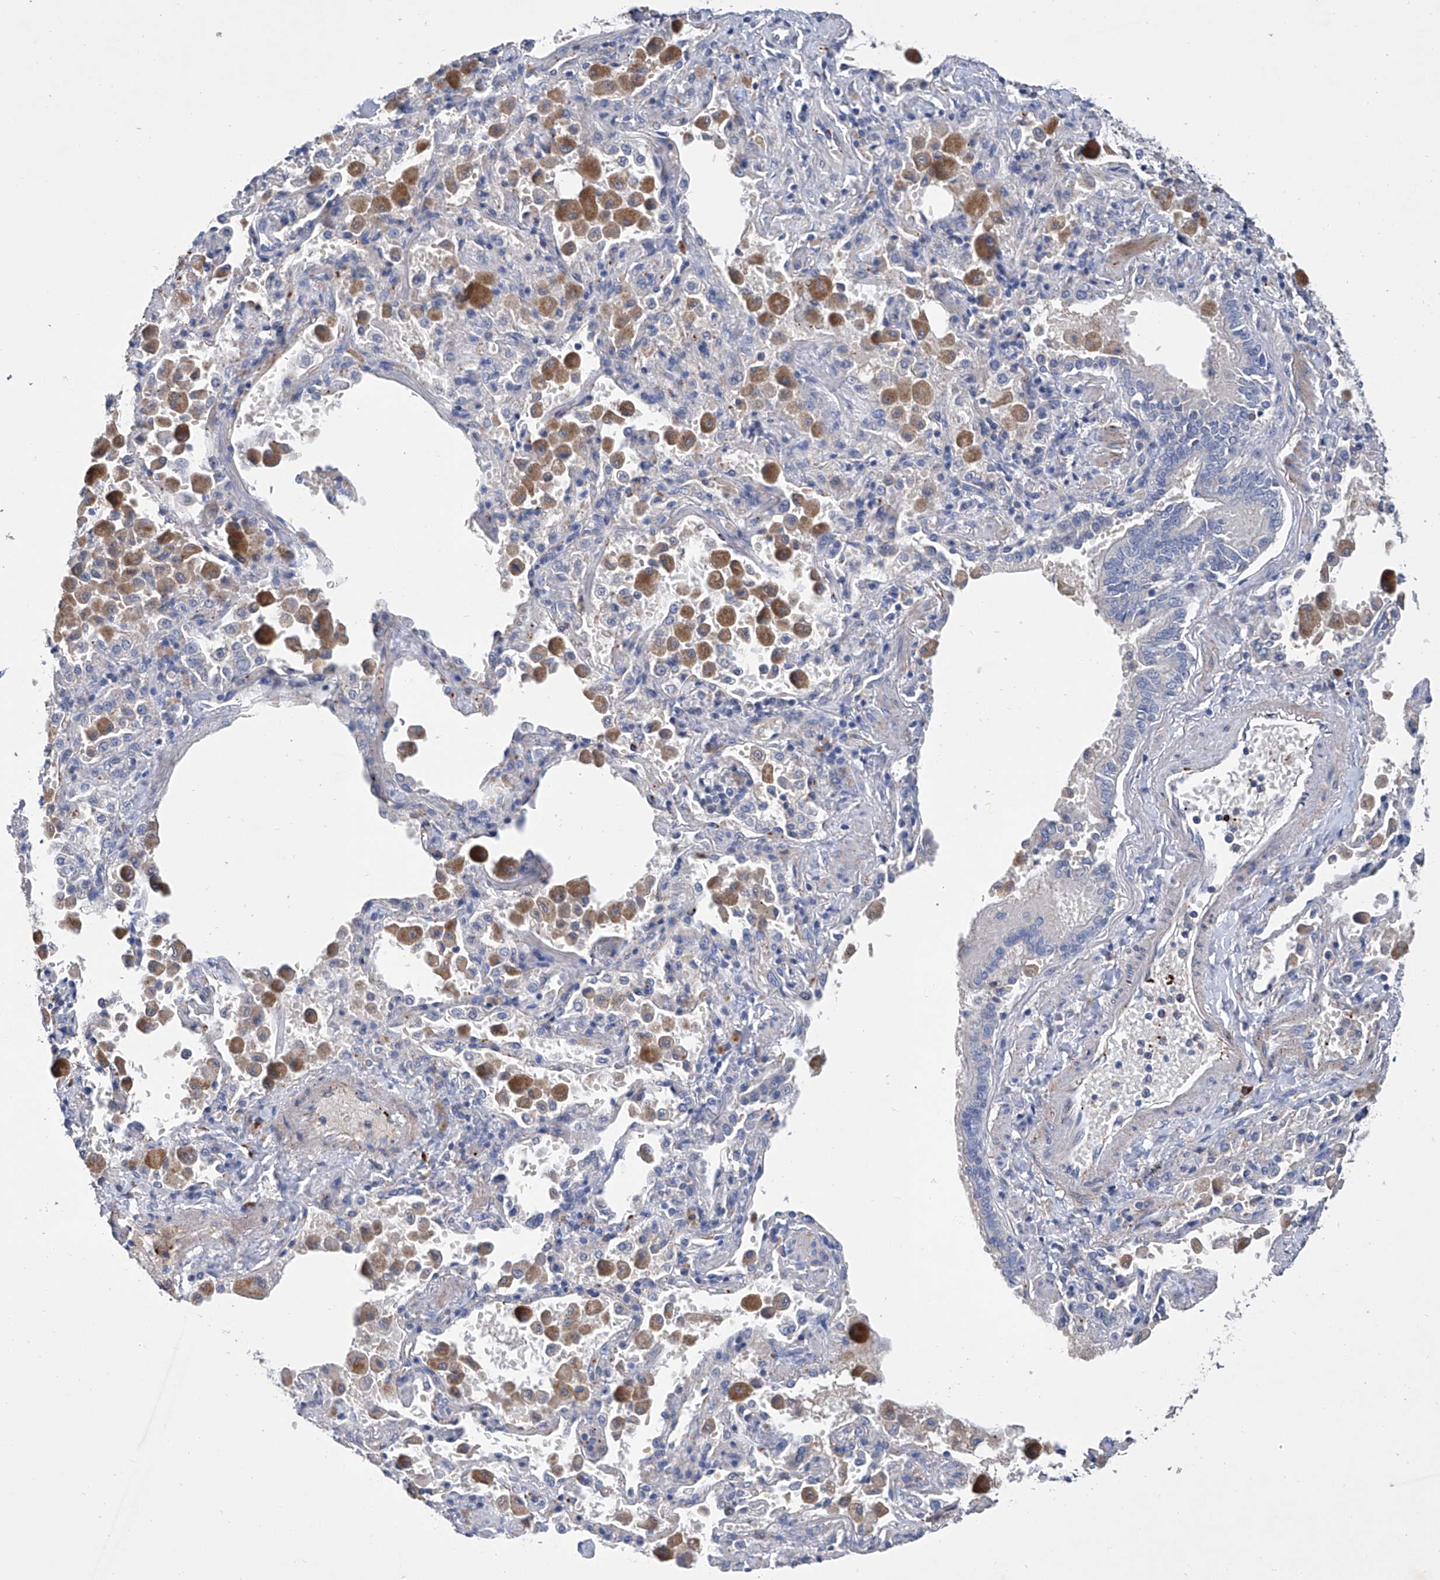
{"staining": {"intensity": "negative", "quantity": "none", "location": "none"}, "tissue": "bronchus", "cell_type": "Respiratory epithelial cells", "image_type": "normal", "snomed": [{"axis": "morphology", "description": "Normal tissue, NOS"}, {"axis": "morphology", "description": "Inflammation, NOS"}, {"axis": "topography", "description": "Lung"}], "caption": "Human bronchus stained for a protein using immunohistochemistry displays no expression in respiratory epithelial cells.", "gene": "GPT", "patient": {"sex": "female", "age": 46}}